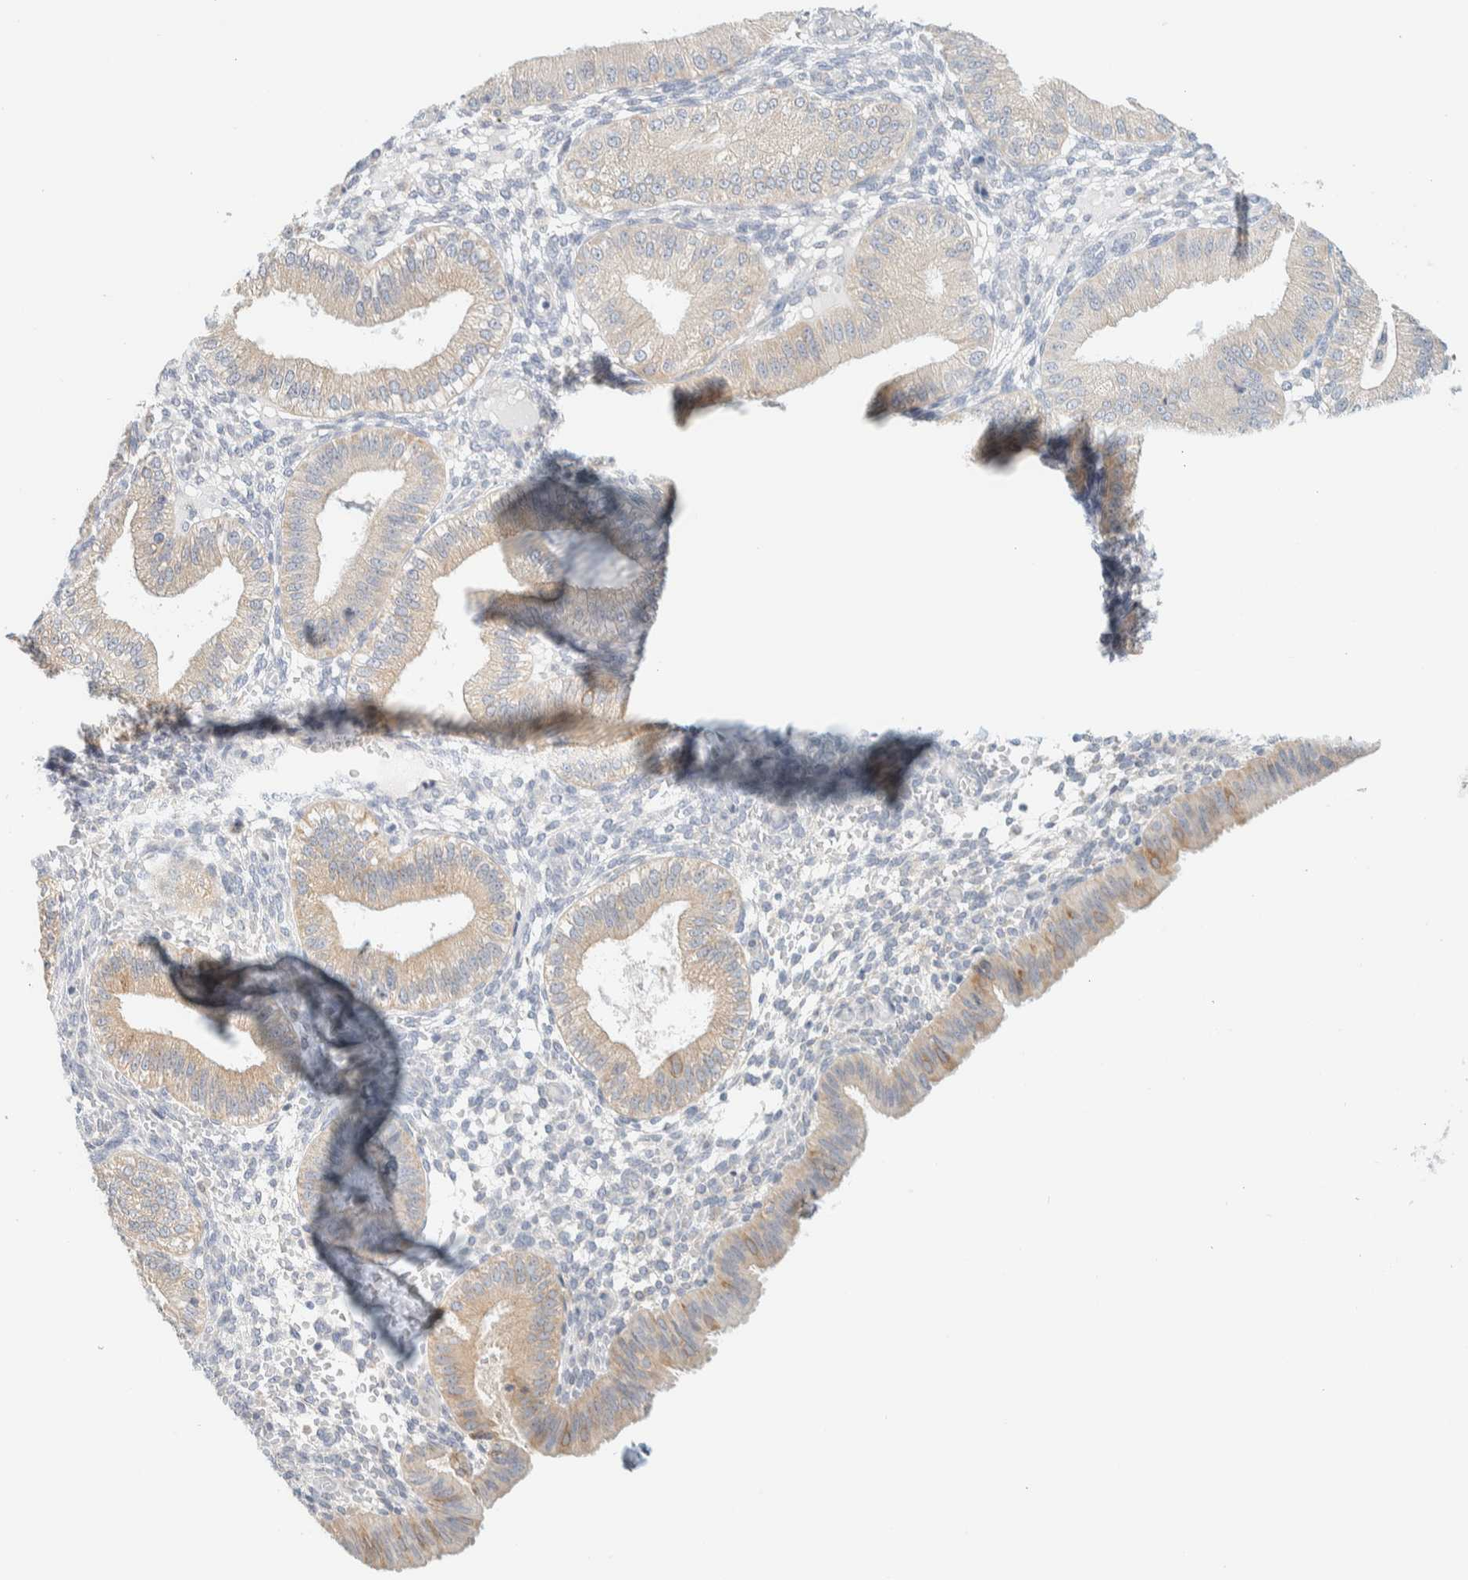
{"staining": {"intensity": "weak", "quantity": "<25%", "location": "cytoplasmic/membranous"}, "tissue": "endometrium", "cell_type": "Cells in endometrial stroma", "image_type": "normal", "snomed": [{"axis": "morphology", "description": "Normal tissue, NOS"}, {"axis": "topography", "description": "Endometrium"}], "caption": "Immunohistochemistry of normal human endometrium demonstrates no positivity in cells in endometrial stroma.", "gene": "NT5C", "patient": {"sex": "female", "age": 39}}